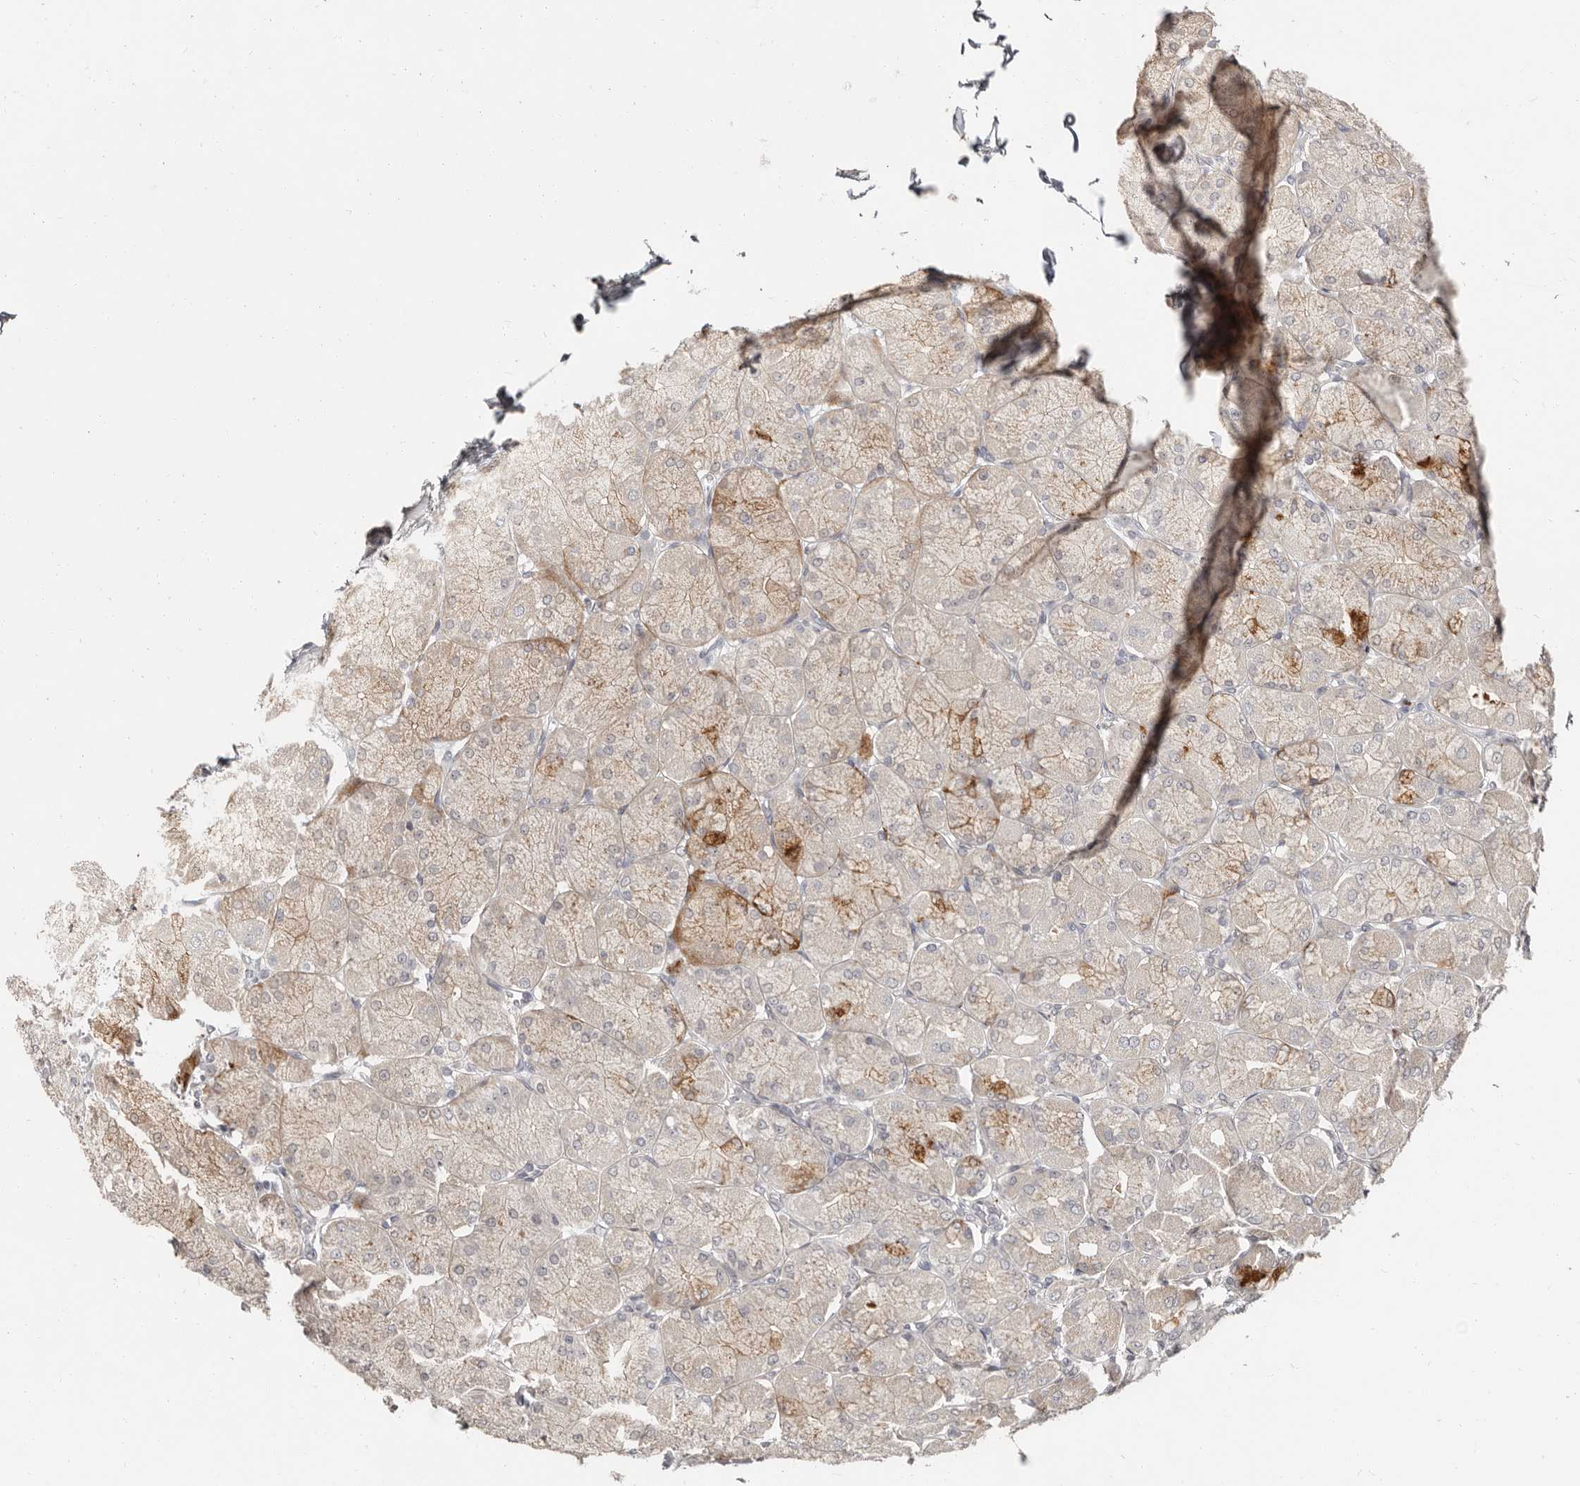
{"staining": {"intensity": "moderate", "quantity": "<25%", "location": "cytoplasmic/membranous"}, "tissue": "stomach", "cell_type": "Glandular cells", "image_type": "normal", "snomed": [{"axis": "morphology", "description": "Normal tissue, NOS"}, {"axis": "topography", "description": "Stomach, upper"}], "caption": "Immunohistochemistry (IHC) (DAB (3,3'-diaminobenzidine)) staining of normal human stomach shows moderate cytoplasmic/membranous protein staining in approximately <25% of glandular cells. (IHC, brightfield microscopy, high magnification).", "gene": "APOL6", "patient": {"sex": "female", "age": 56}}